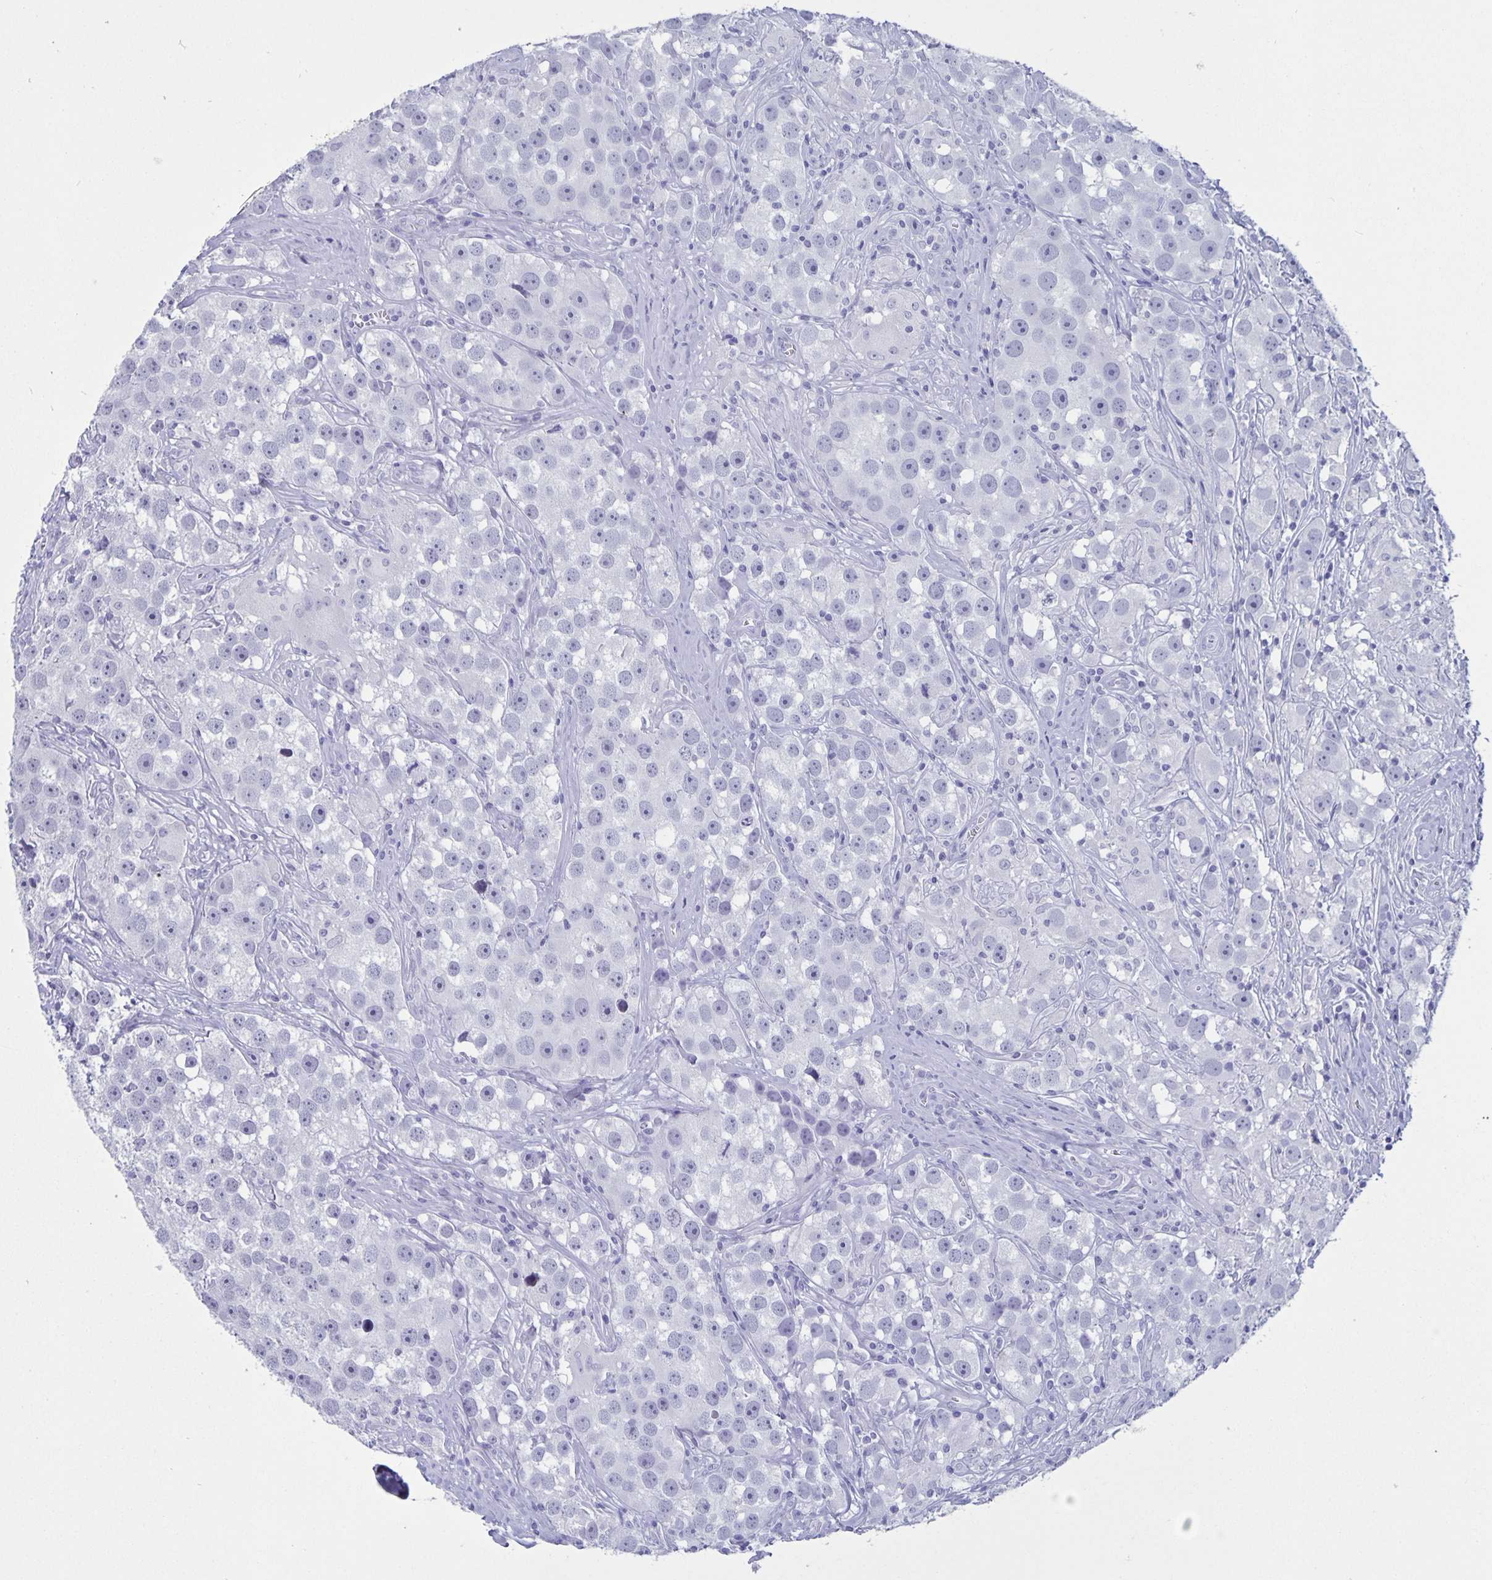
{"staining": {"intensity": "negative", "quantity": "none", "location": "none"}, "tissue": "testis cancer", "cell_type": "Tumor cells", "image_type": "cancer", "snomed": [{"axis": "morphology", "description": "Seminoma, NOS"}, {"axis": "topography", "description": "Testis"}], "caption": "Seminoma (testis) stained for a protein using IHC exhibits no expression tumor cells.", "gene": "BPIFA3", "patient": {"sex": "male", "age": 49}}